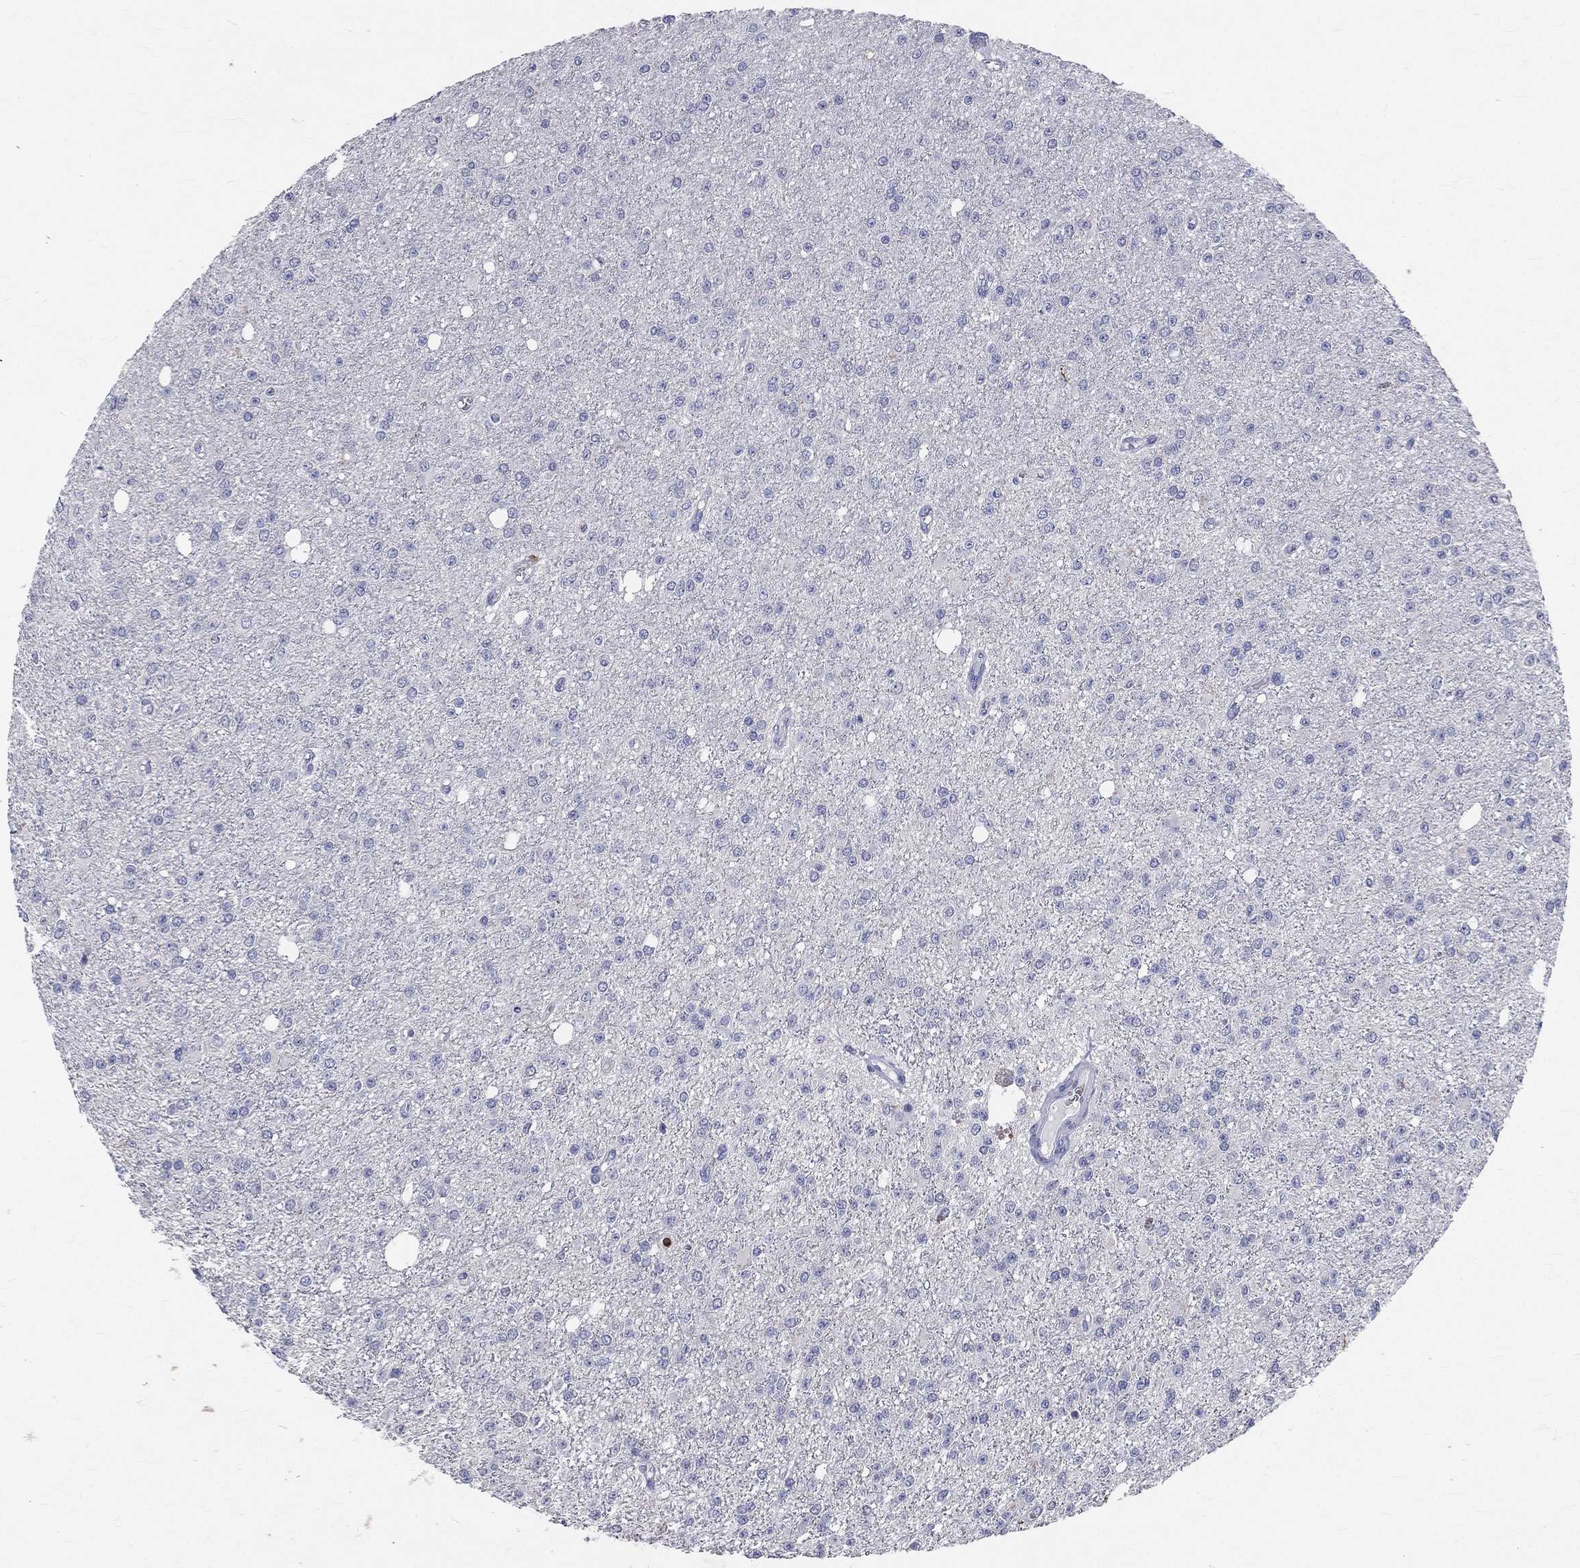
{"staining": {"intensity": "negative", "quantity": "none", "location": "none"}, "tissue": "glioma", "cell_type": "Tumor cells", "image_type": "cancer", "snomed": [{"axis": "morphology", "description": "Glioma, malignant, Low grade"}, {"axis": "topography", "description": "Brain"}], "caption": "Protein analysis of glioma exhibits no significant expression in tumor cells.", "gene": "CTSW", "patient": {"sex": "female", "age": 45}}